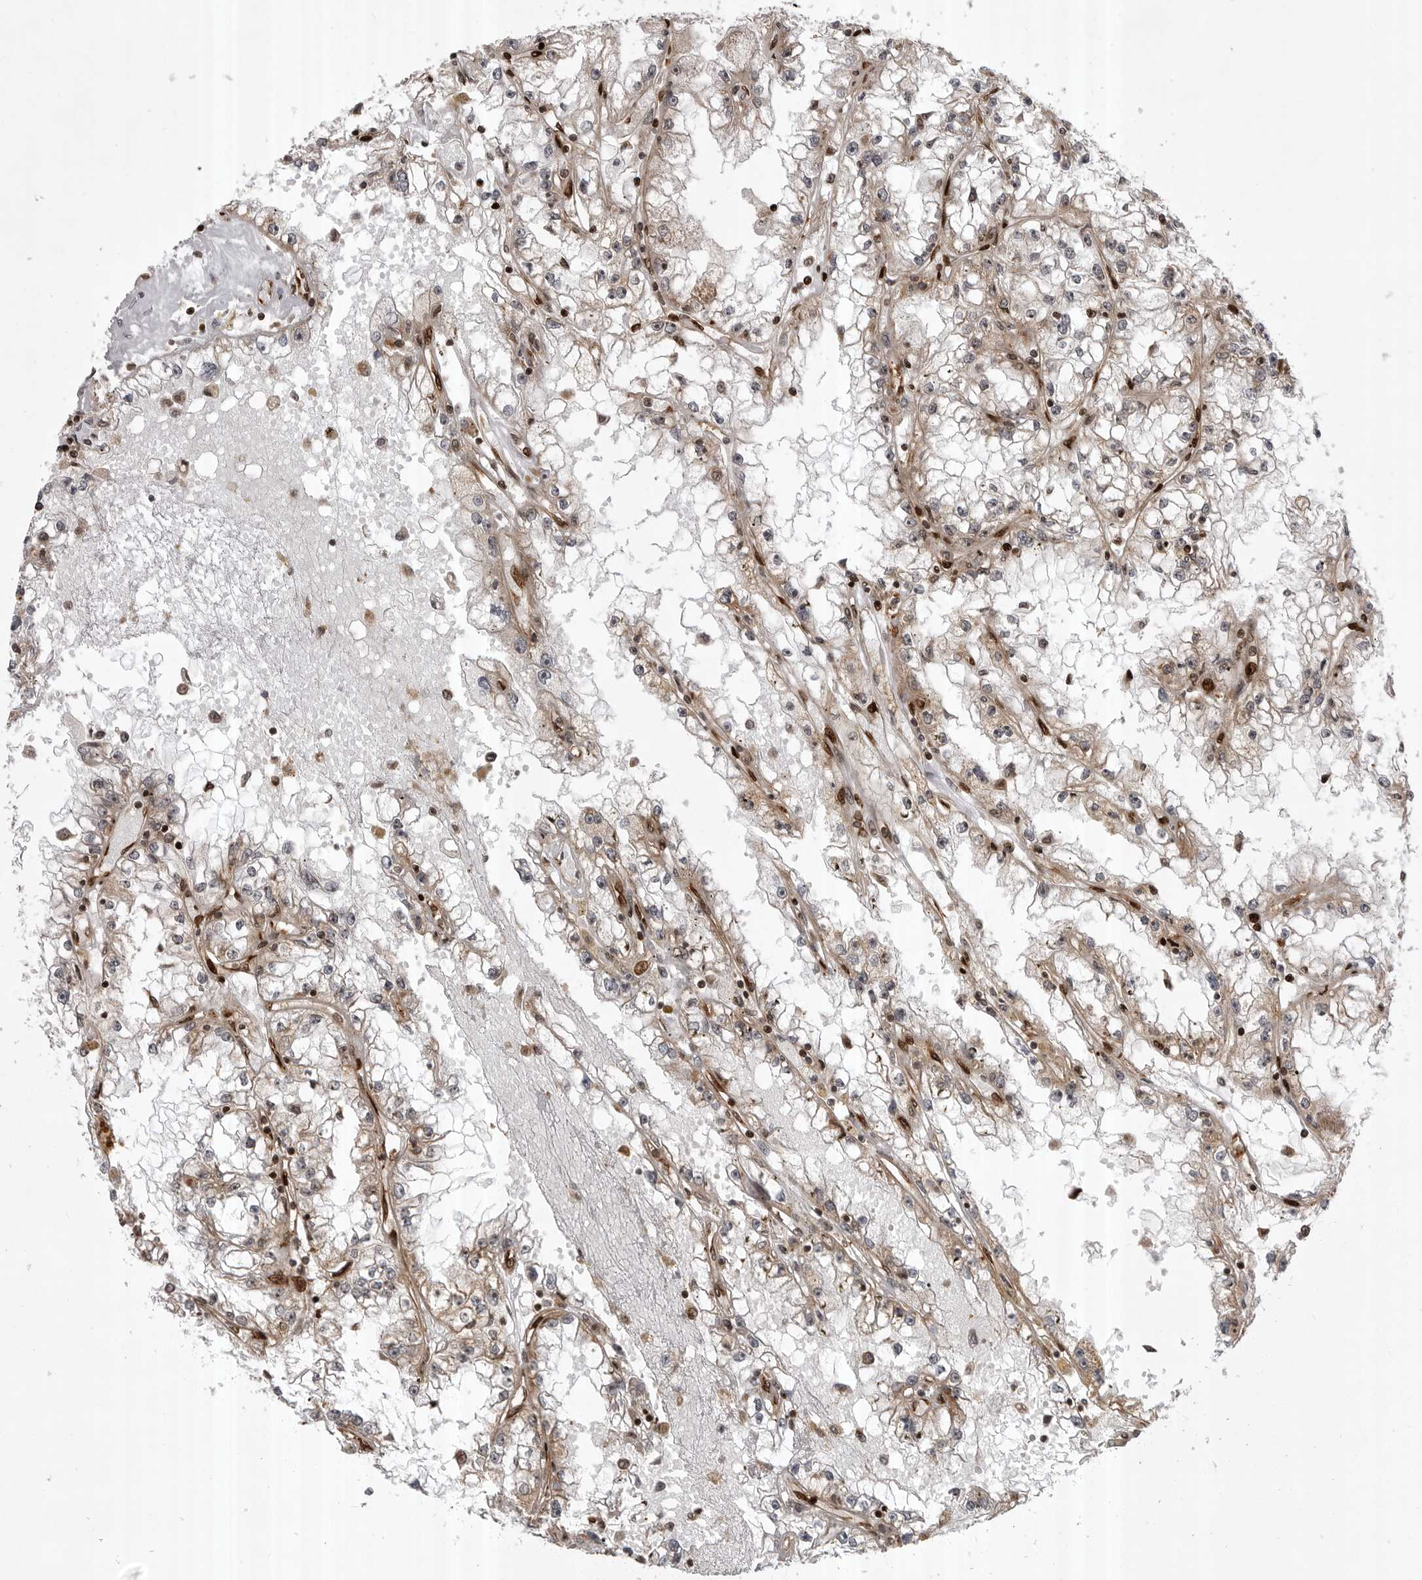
{"staining": {"intensity": "moderate", "quantity": "<25%", "location": "cytoplasmic/membranous,nuclear"}, "tissue": "renal cancer", "cell_type": "Tumor cells", "image_type": "cancer", "snomed": [{"axis": "morphology", "description": "Adenocarcinoma, NOS"}, {"axis": "topography", "description": "Kidney"}], "caption": "A photomicrograph of renal cancer stained for a protein shows moderate cytoplasmic/membranous and nuclear brown staining in tumor cells.", "gene": "ABL1", "patient": {"sex": "male", "age": 56}}